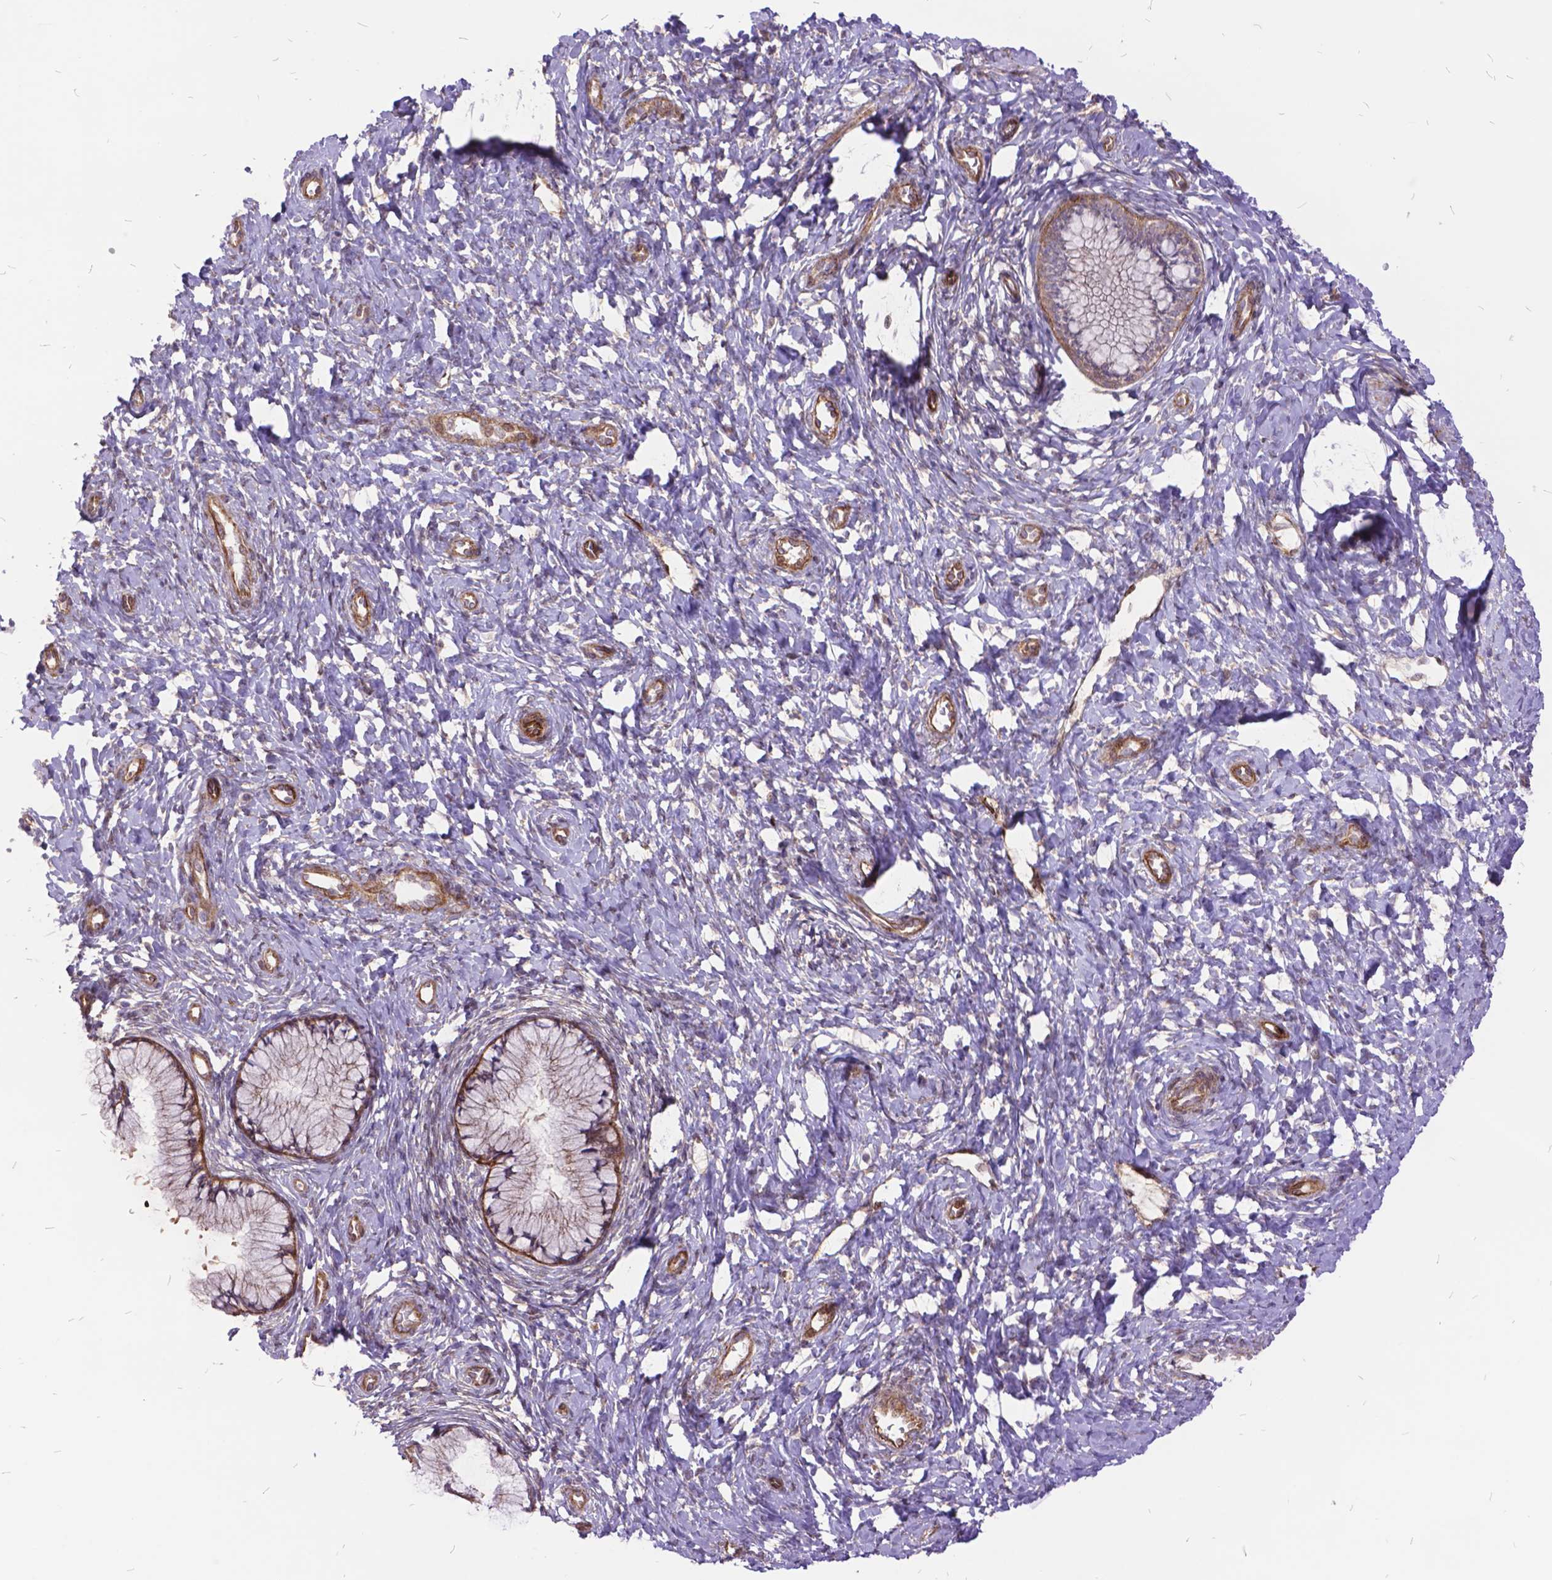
{"staining": {"intensity": "moderate", "quantity": ">75%", "location": "cytoplasmic/membranous"}, "tissue": "cervix", "cell_type": "Glandular cells", "image_type": "normal", "snomed": [{"axis": "morphology", "description": "Normal tissue, NOS"}, {"axis": "topography", "description": "Cervix"}], "caption": "A brown stain shows moderate cytoplasmic/membranous staining of a protein in glandular cells of unremarkable cervix. Using DAB (3,3'-diaminobenzidine) (brown) and hematoxylin (blue) stains, captured at high magnification using brightfield microscopy.", "gene": "GRB7", "patient": {"sex": "female", "age": 37}}